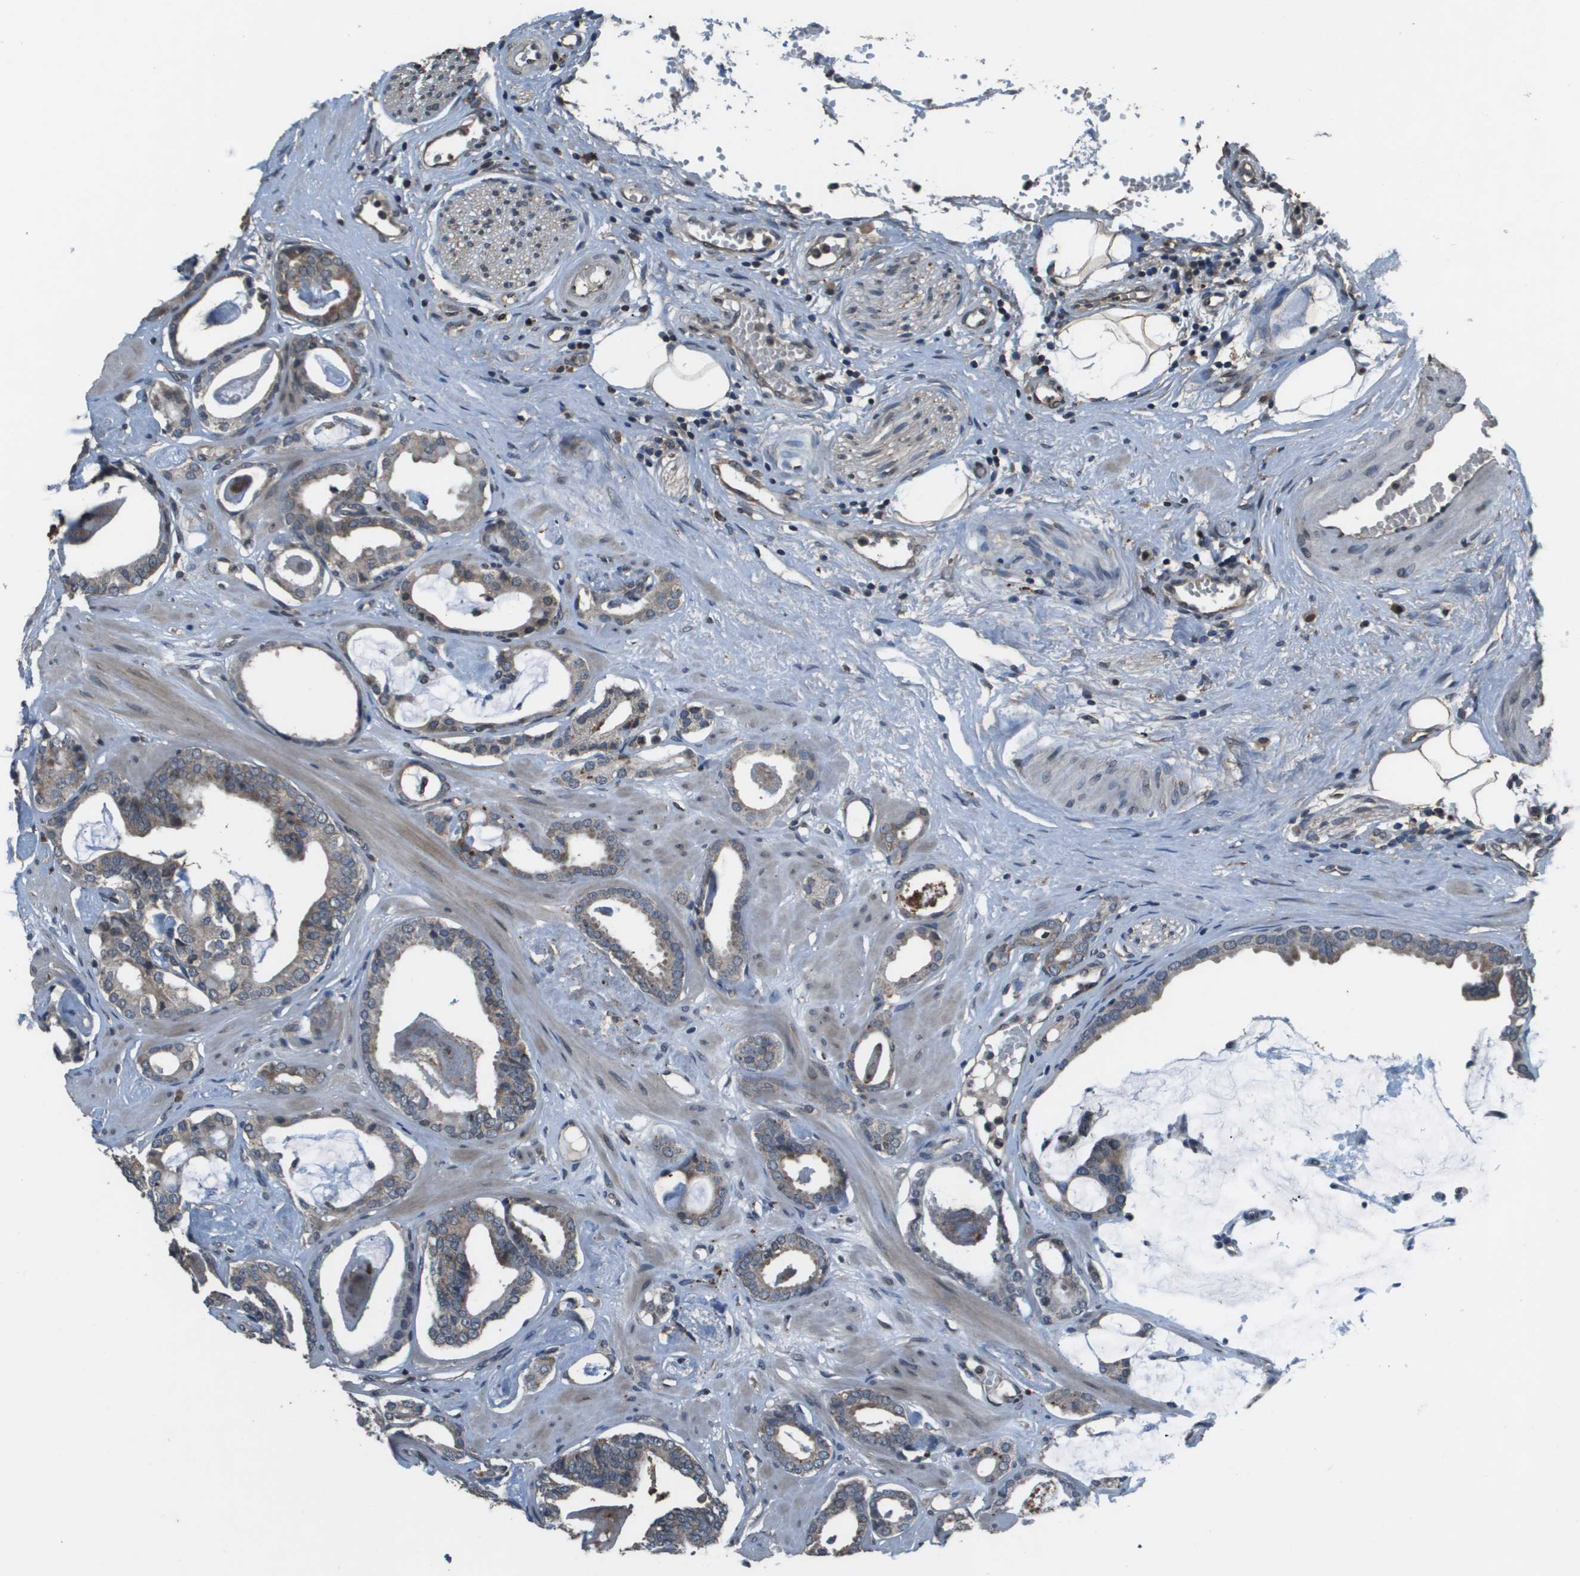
{"staining": {"intensity": "weak", "quantity": "<25%", "location": "cytoplasmic/membranous"}, "tissue": "prostate cancer", "cell_type": "Tumor cells", "image_type": "cancer", "snomed": [{"axis": "morphology", "description": "Adenocarcinoma, Low grade"}, {"axis": "topography", "description": "Prostate"}], "caption": "Adenocarcinoma (low-grade) (prostate) was stained to show a protein in brown. There is no significant positivity in tumor cells.", "gene": "GOSR2", "patient": {"sex": "male", "age": 53}}